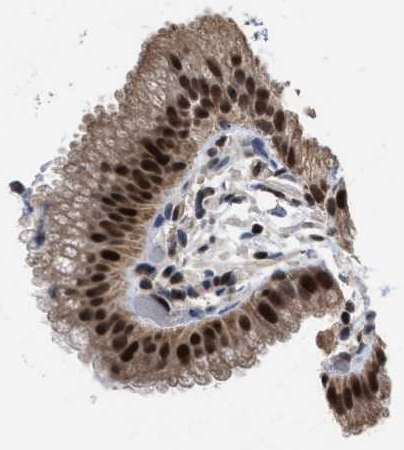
{"staining": {"intensity": "strong", "quantity": ">75%", "location": "cytoplasmic/membranous,nuclear"}, "tissue": "gallbladder", "cell_type": "Glandular cells", "image_type": "normal", "snomed": [{"axis": "morphology", "description": "Normal tissue, NOS"}, {"axis": "topography", "description": "Gallbladder"}], "caption": "Gallbladder stained with DAB immunohistochemistry (IHC) shows high levels of strong cytoplasmic/membranous,nuclear staining in about >75% of glandular cells.", "gene": "C9orf78", "patient": {"sex": "female", "age": 26}}